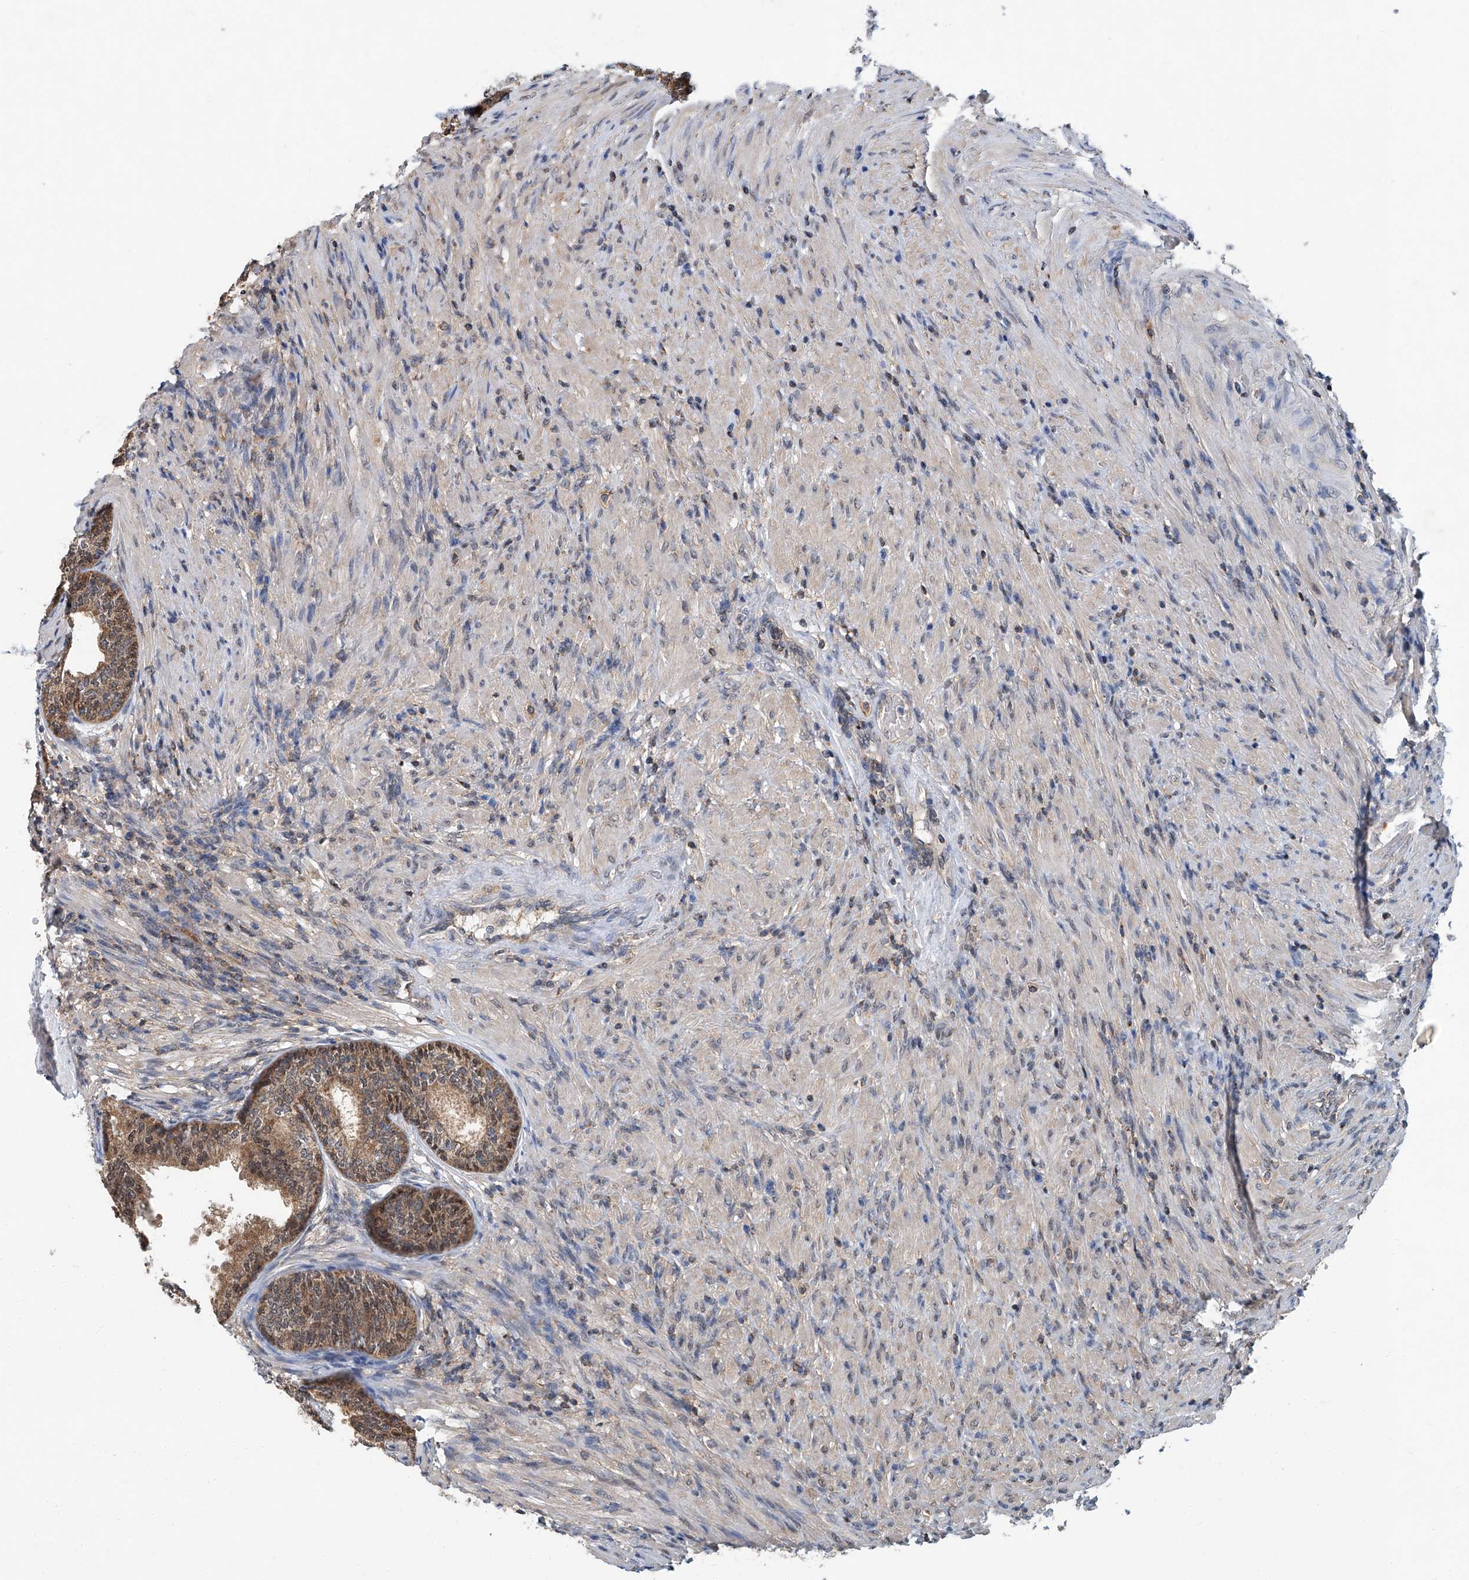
{"staining": {"intensity": "moderate", "quantity": ">75%", "location": "cytoplasmic/membranous,nuclear"}, "tissue": "prostate", "cell_type": "Glandular cells", "image_type": "normal", "snomed": [{"axis": "morphology", "description": "Normal tissue, NOS"}, {"axis": "topography", "description": "Prostate"}], "caption": "A photomicrograph showing moderate cytoplasmic/membranous,nuclear expression in approximately >75% of glandular cells in unremarkable prostate, as visualized by brown immunohistochemical staining.", "gene": "CLK1", "patient": {"sex": "male", "age": 76}}